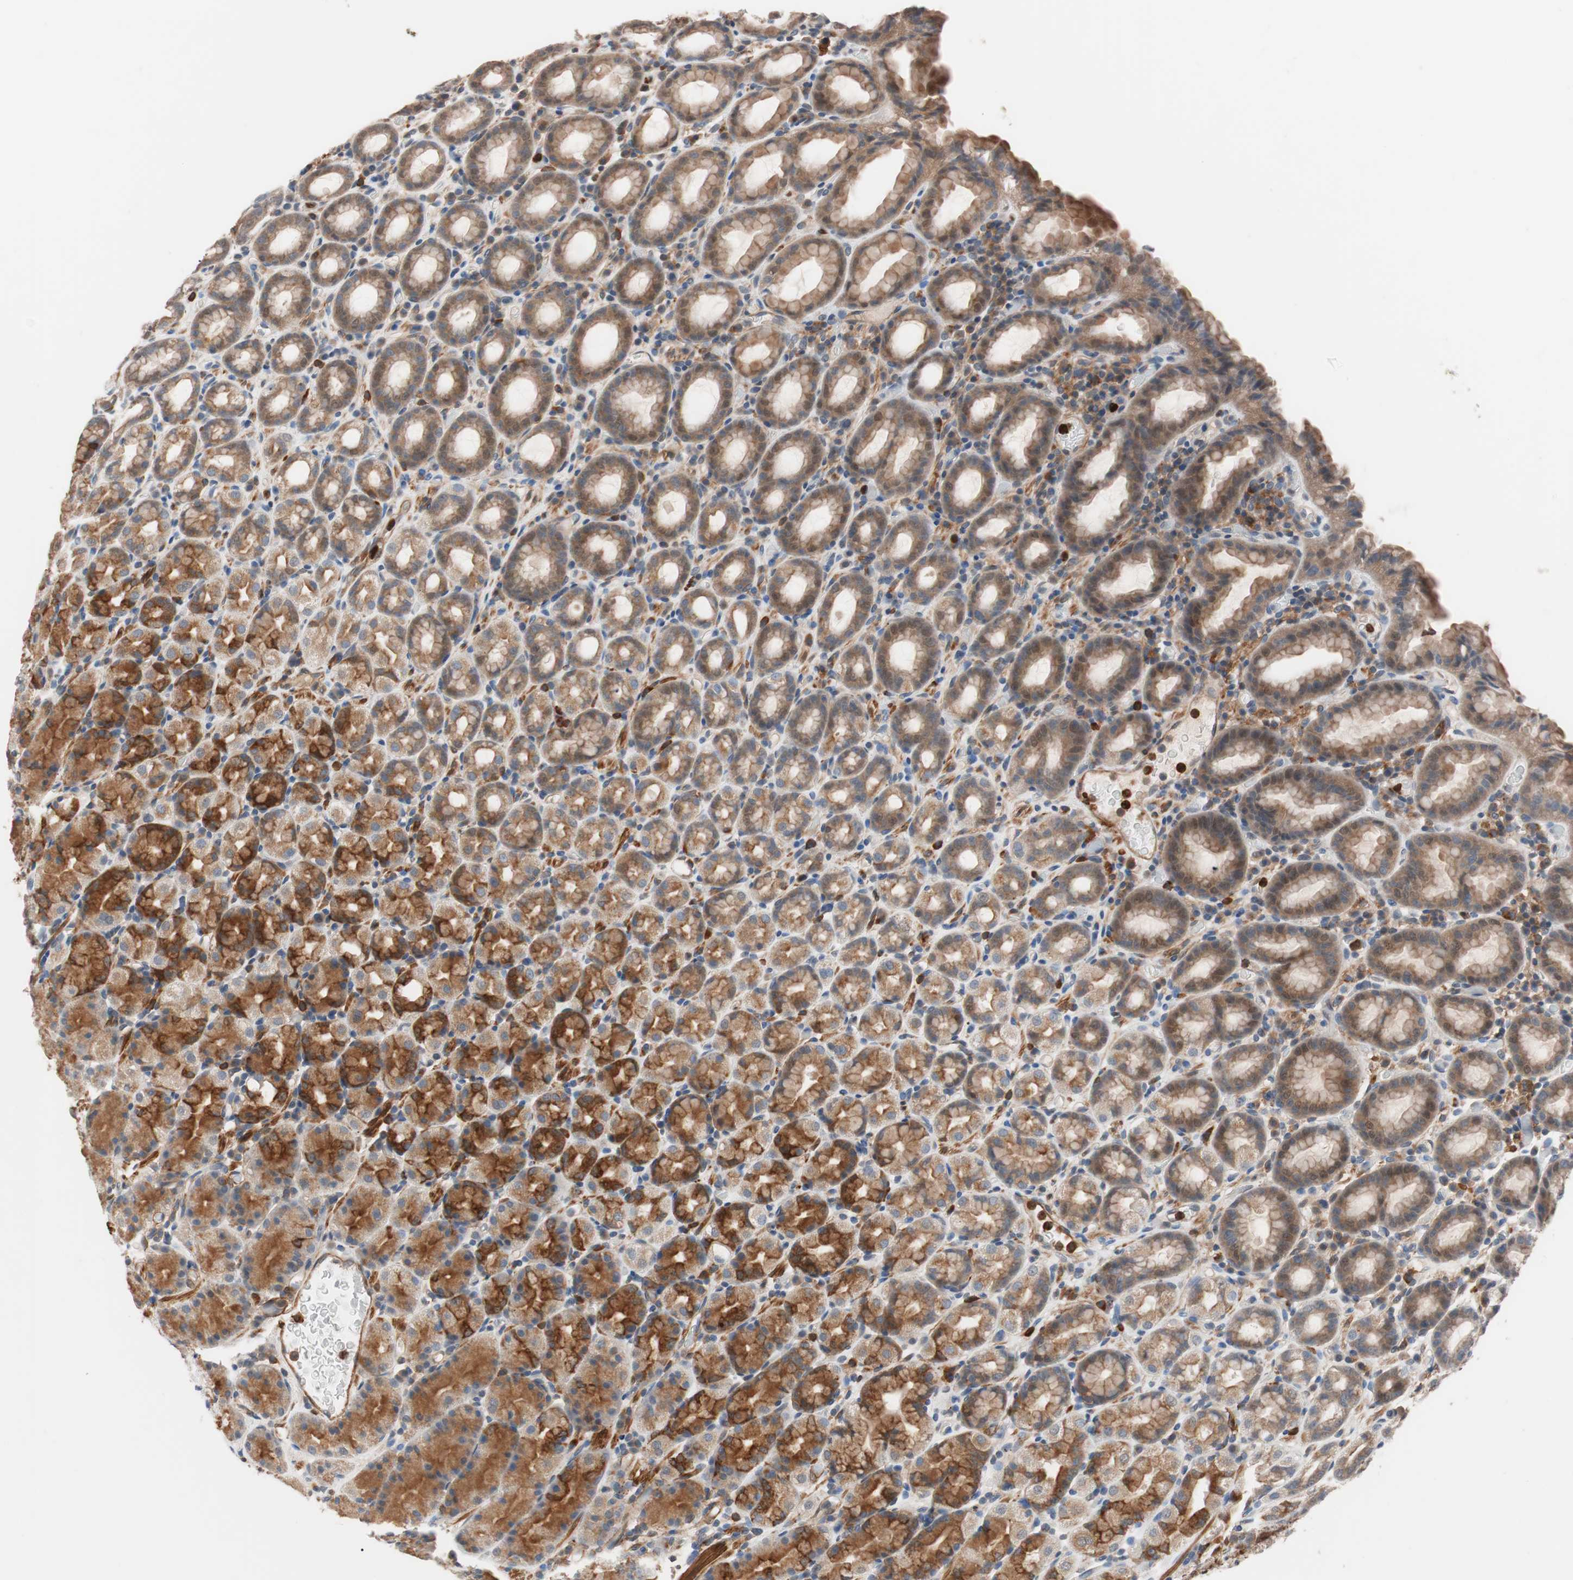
{"staining": {"intensity": "moderate", "quantity": ">75%", "location": "cytoplasmic/membranous"}, "tissue": "stomach", "cell_type": "Glandular cells", "image_type": "normal", "snomed": [{"axis": "morphology", "description": "Normal tissue, NOS"}, {"axis": "topography", "description": "Stomach, upper"}], "caption": "Moderate cytoplasmic/membranous positivity is identified in approximately >75% of glandular cells in benign stomach. Nuclei are stained in blue.", "gene": "LITAF", "patient": {"sex": "male", "age": 68}}